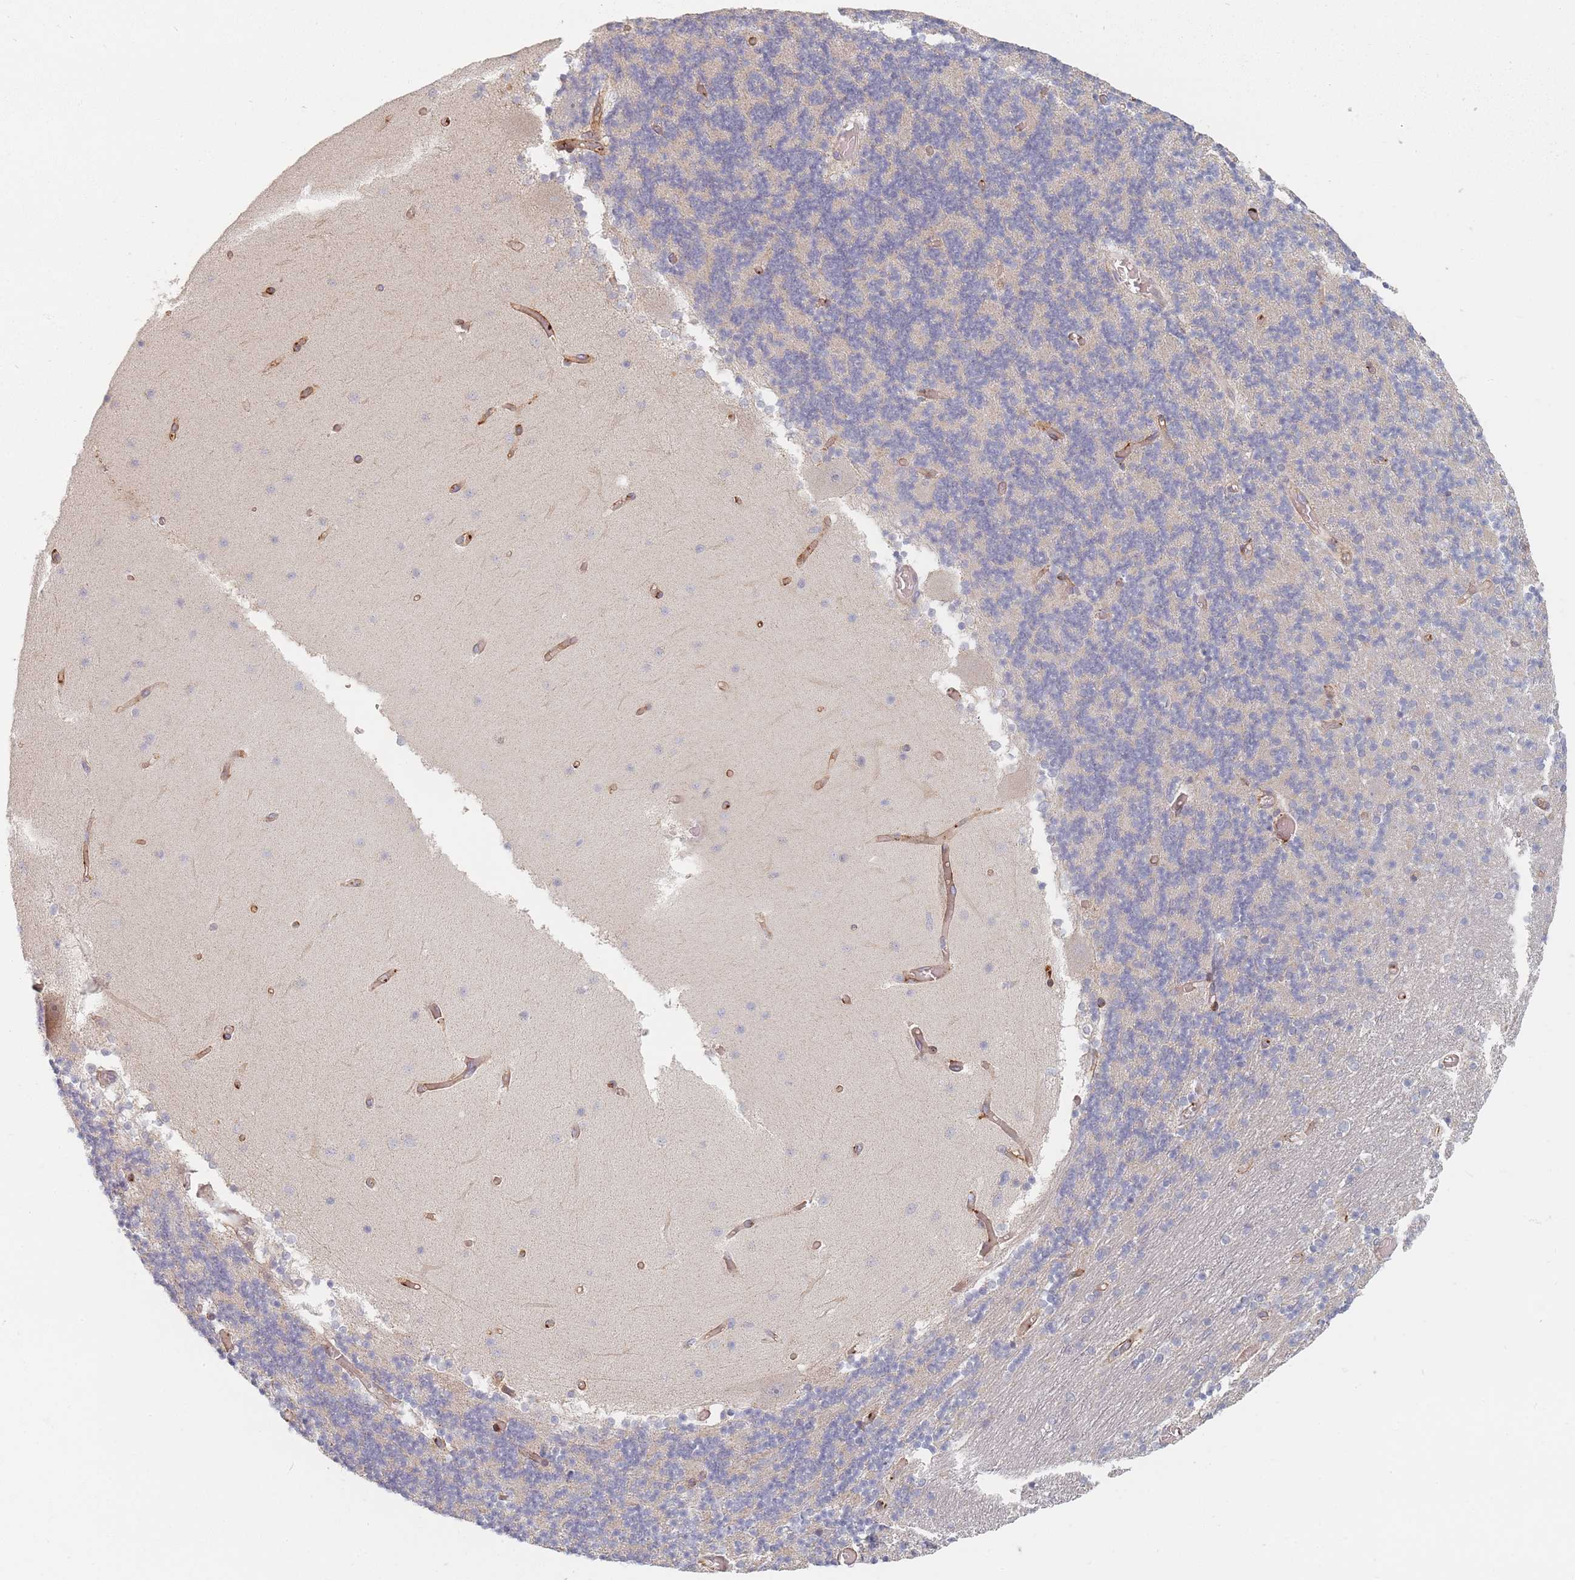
{"staining": {"intensity": "negative", "quantity": "none", "location": "none"}, "tissue": "cerebellum", "cell_type": "Cells in granular layer", "image_type": "normal", "snomed": [{"axis": "morphology", "description": "Normal tissue, NOS"}, {"axis": "topography", "description": "Cerebellum"}], "caption": "The photomicrograph reveals no significant positivity in cells in granular layer of cerebellum.", "gene": "ZKSCAN7", "patient": {"sex": "female", "age": 28}}